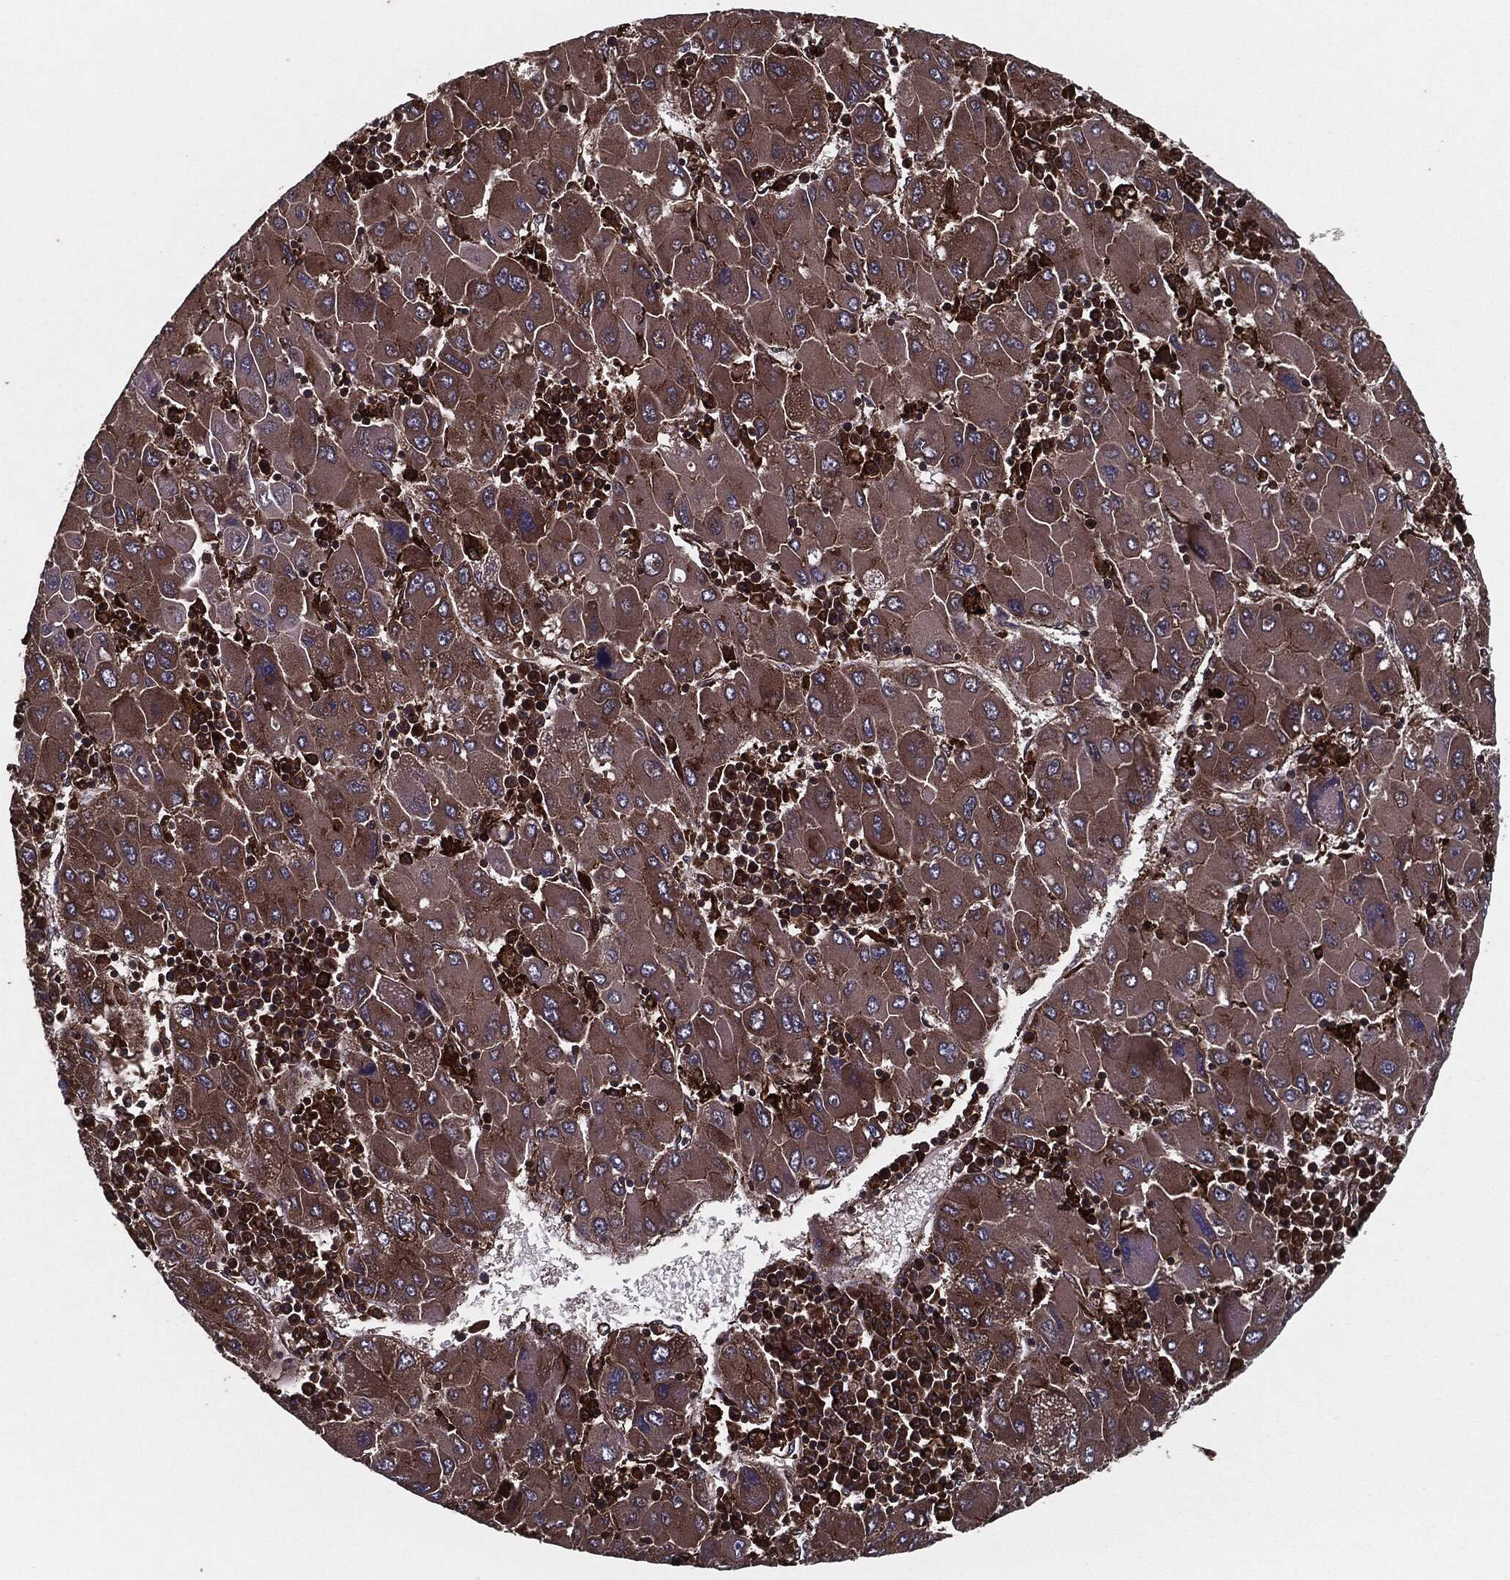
{"staining": {"intensity": "moderate", "quantity": "25%-75%", "location": "cytoplasmic/membranous"}, "tissue": "liver cancer", "cell_type": "Tumor cells", "image_type": "cancer", "snomed": [{"axis": "morphology", "description": "Carcinoma, Hepatocellular, NOS"}, {"axis": "topography", "description": "Liver"}], "caption": "Immunohistochemistry histopathology image of neoplastic tissue: liver cancer stained using IHC shows medium levels of moderate protein expression localized specifically in the cytoplasmic/membranous of tumor cells, appearing as a cytoplasmic/membranous brown color.", "gene": "RAP1GDS1", "patient": {"sex": "male", "age": 75}}